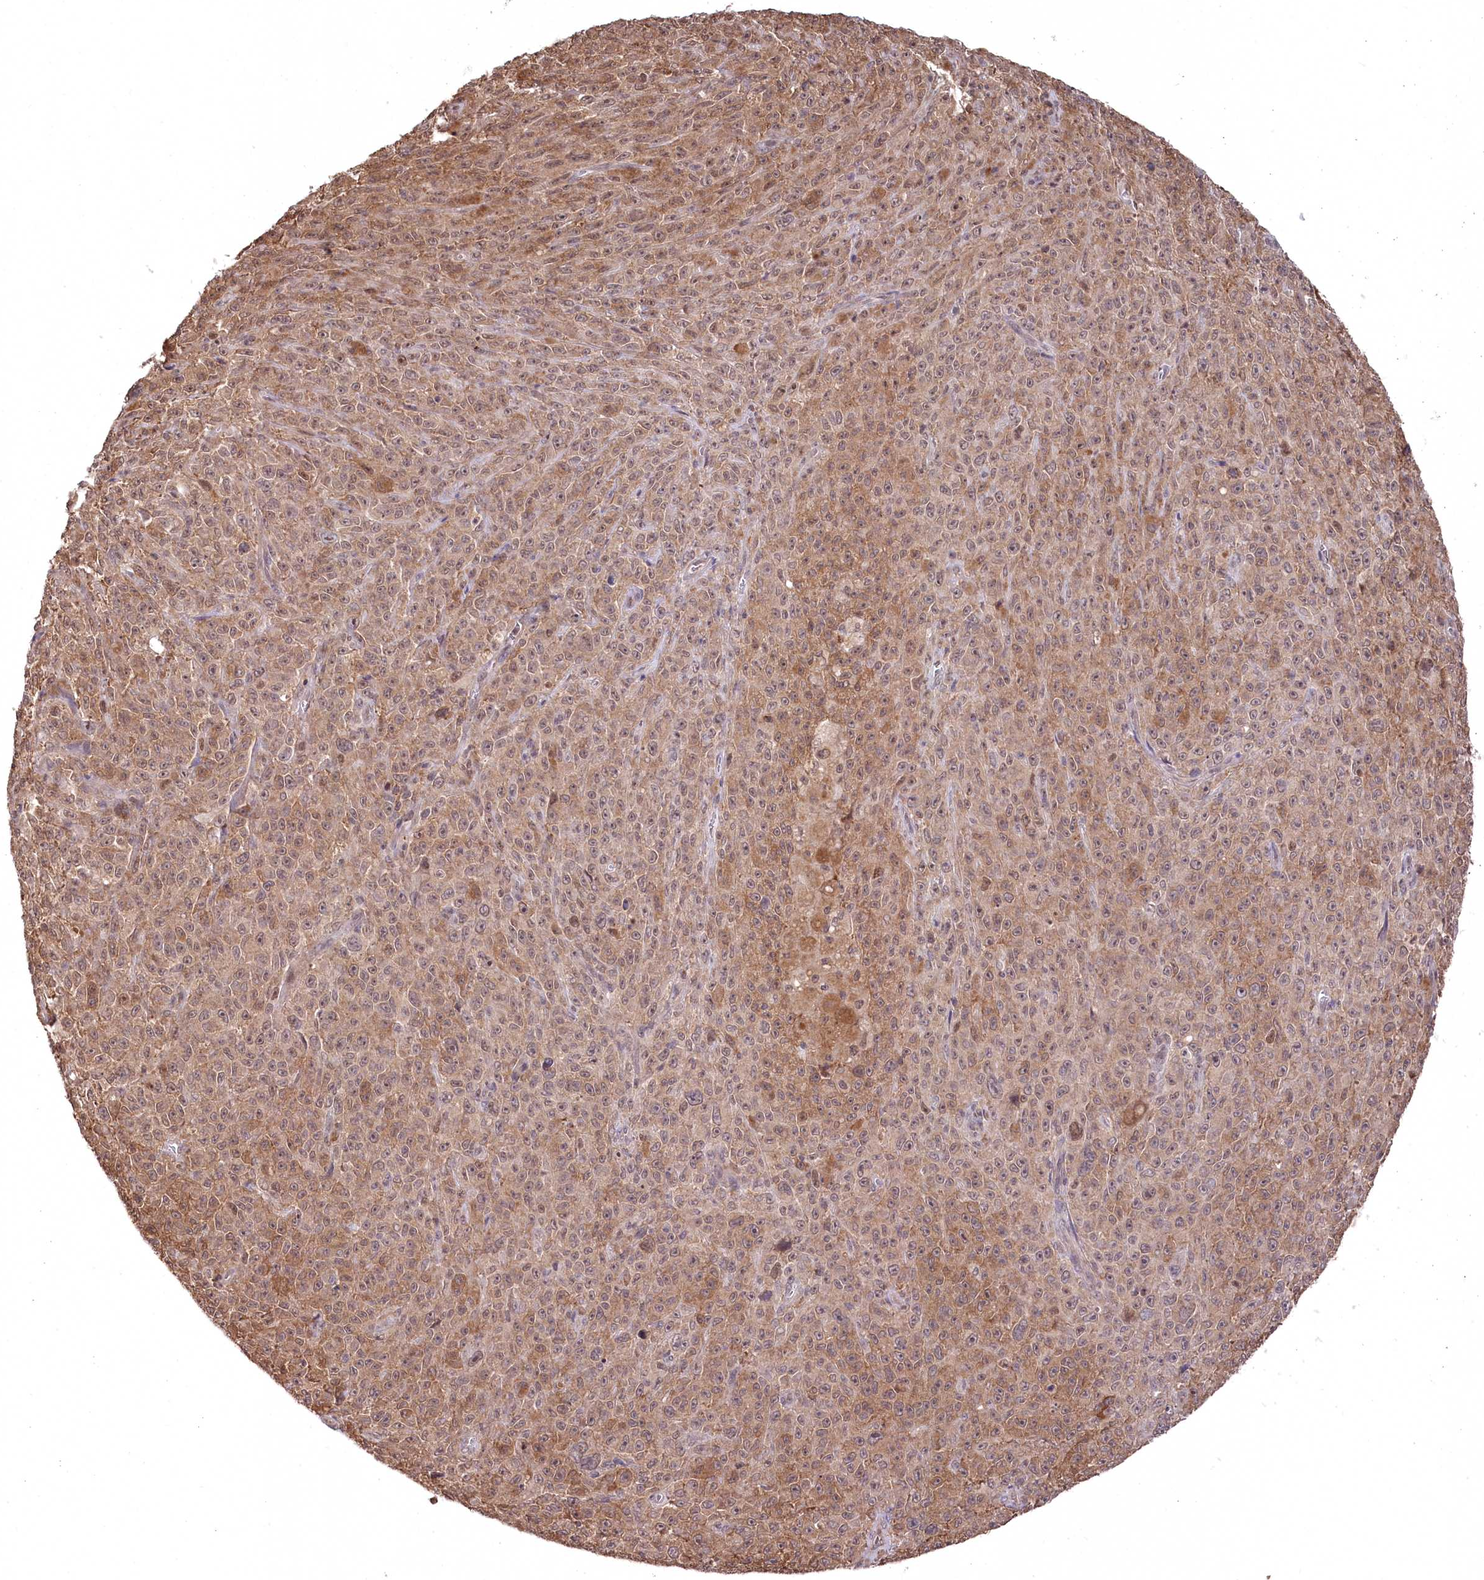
{"staining": {"intensity": "moderate", "quantity": ">75%", "location": "cytoplasmic/membranous"}, "tissue": "melanoma", "cell_type": "Tumor cells", "image_type": "cancer", "snomed": [{"axis": "morphology", "description": "Malignant melanoma, NOS"}, {"axis": "topography", "description": "Skin"}], "caption": "IHC histopathology image of neoplastic tissue: malignant melanoma stained using immunohistochemistry (IHC) reveals medium levels of moderate protein expression localized specifically in the cytoplasmic/membranous of tumor cells, appearing as a cytoplasmic/membranous brown color.", "gene": "CCSER2", "patient": {"sex": "female", "age": 82}}